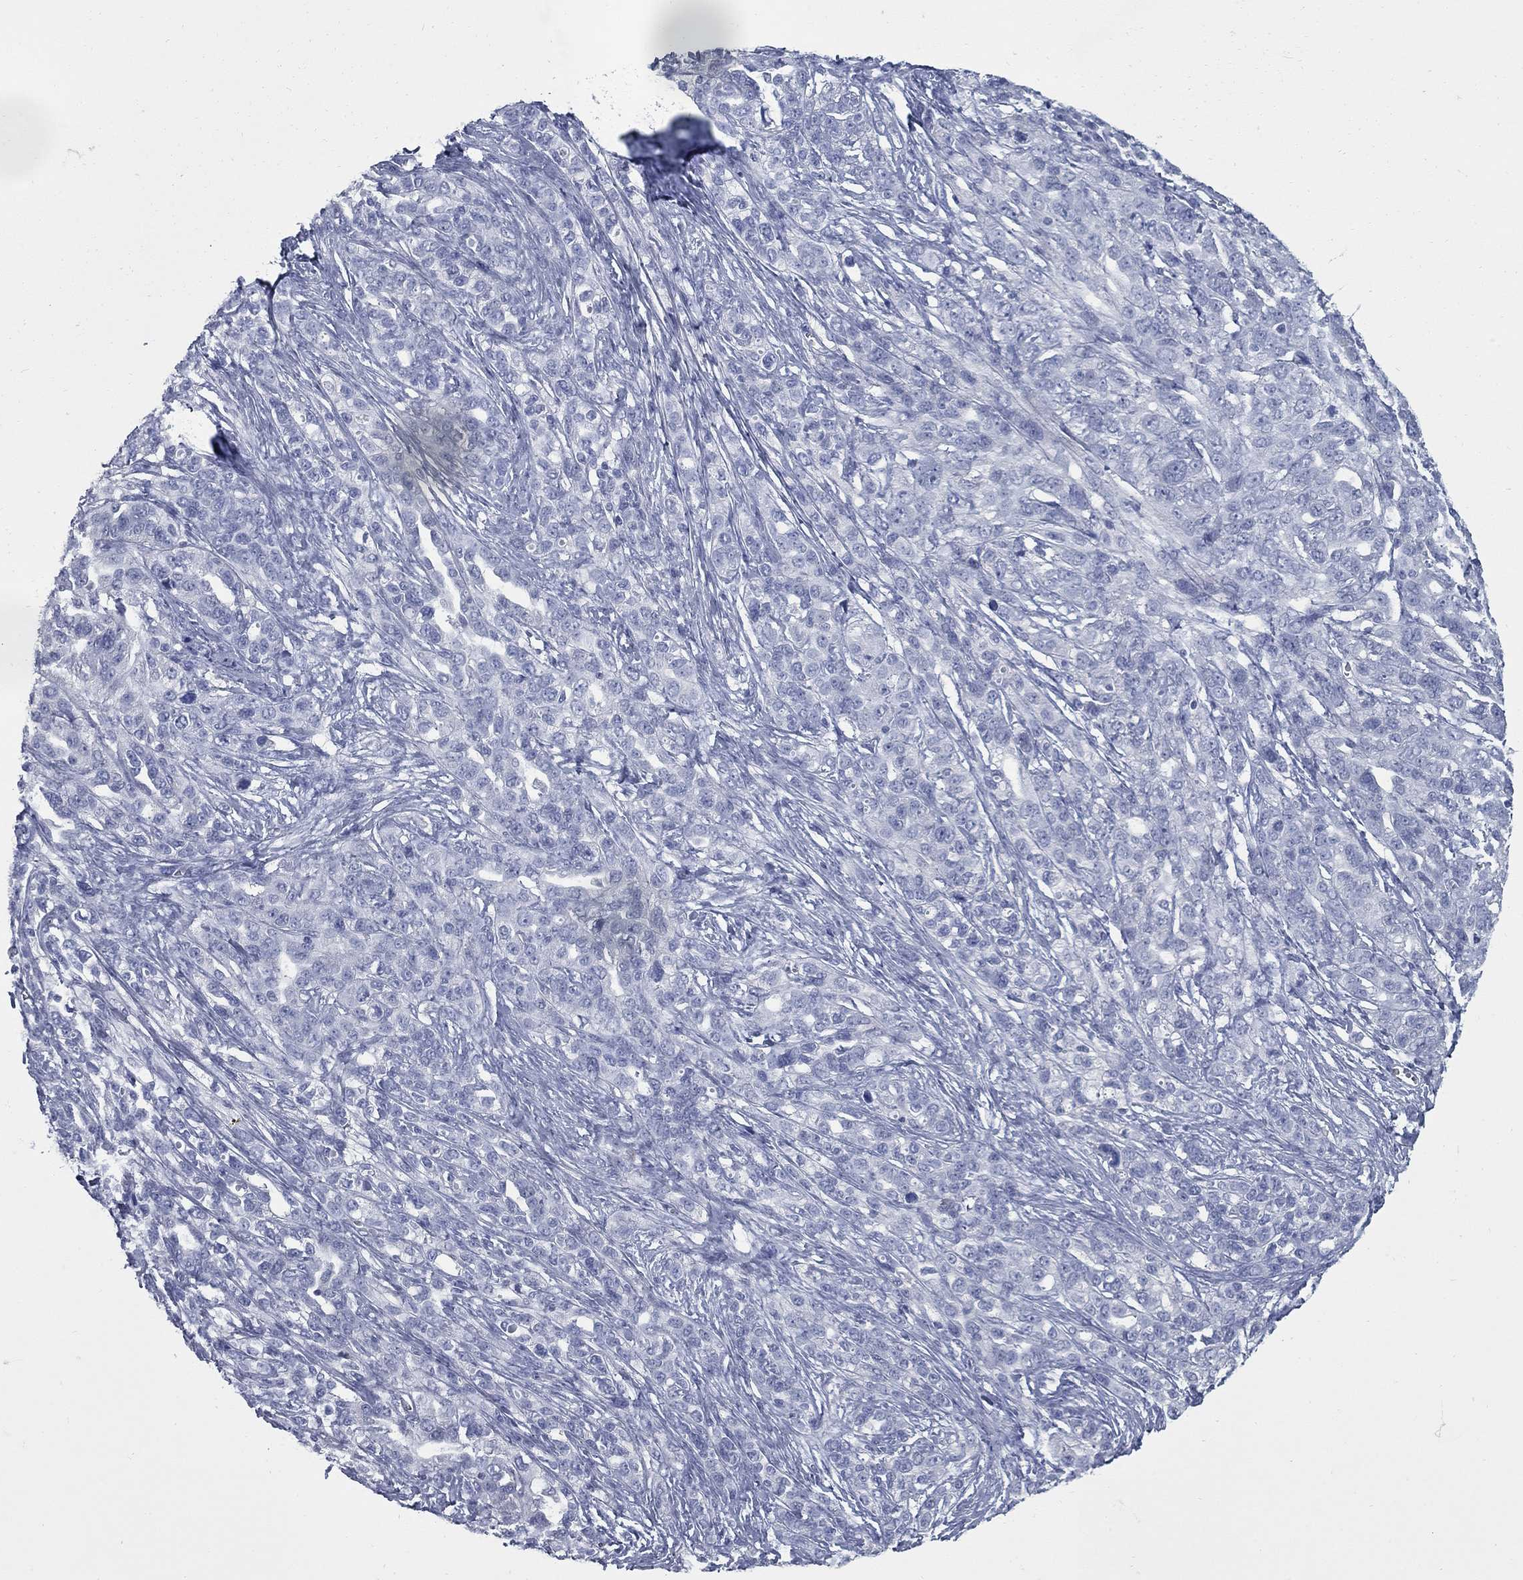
{"staining": {"intensity": "negative", "quantity": "none", "location": "none"}, "tissue": "ovarian cancer", "cell_type": "Tumor cells", "image_type": "cancer", "snomed": [{"axis": "morphology", "description": "Cystadenocarcinoma, serous, NOS"}, {"axis": "topography", "description": "Ovary"}], "caption": "A high-resolution micrograph shows IHC staining of ovarian serous cystadenocarcinoma, which exhibits no significant expression in tumor cells.", "gene": "KIRREL2", "patient": {"sex": "female", "age": 71}}